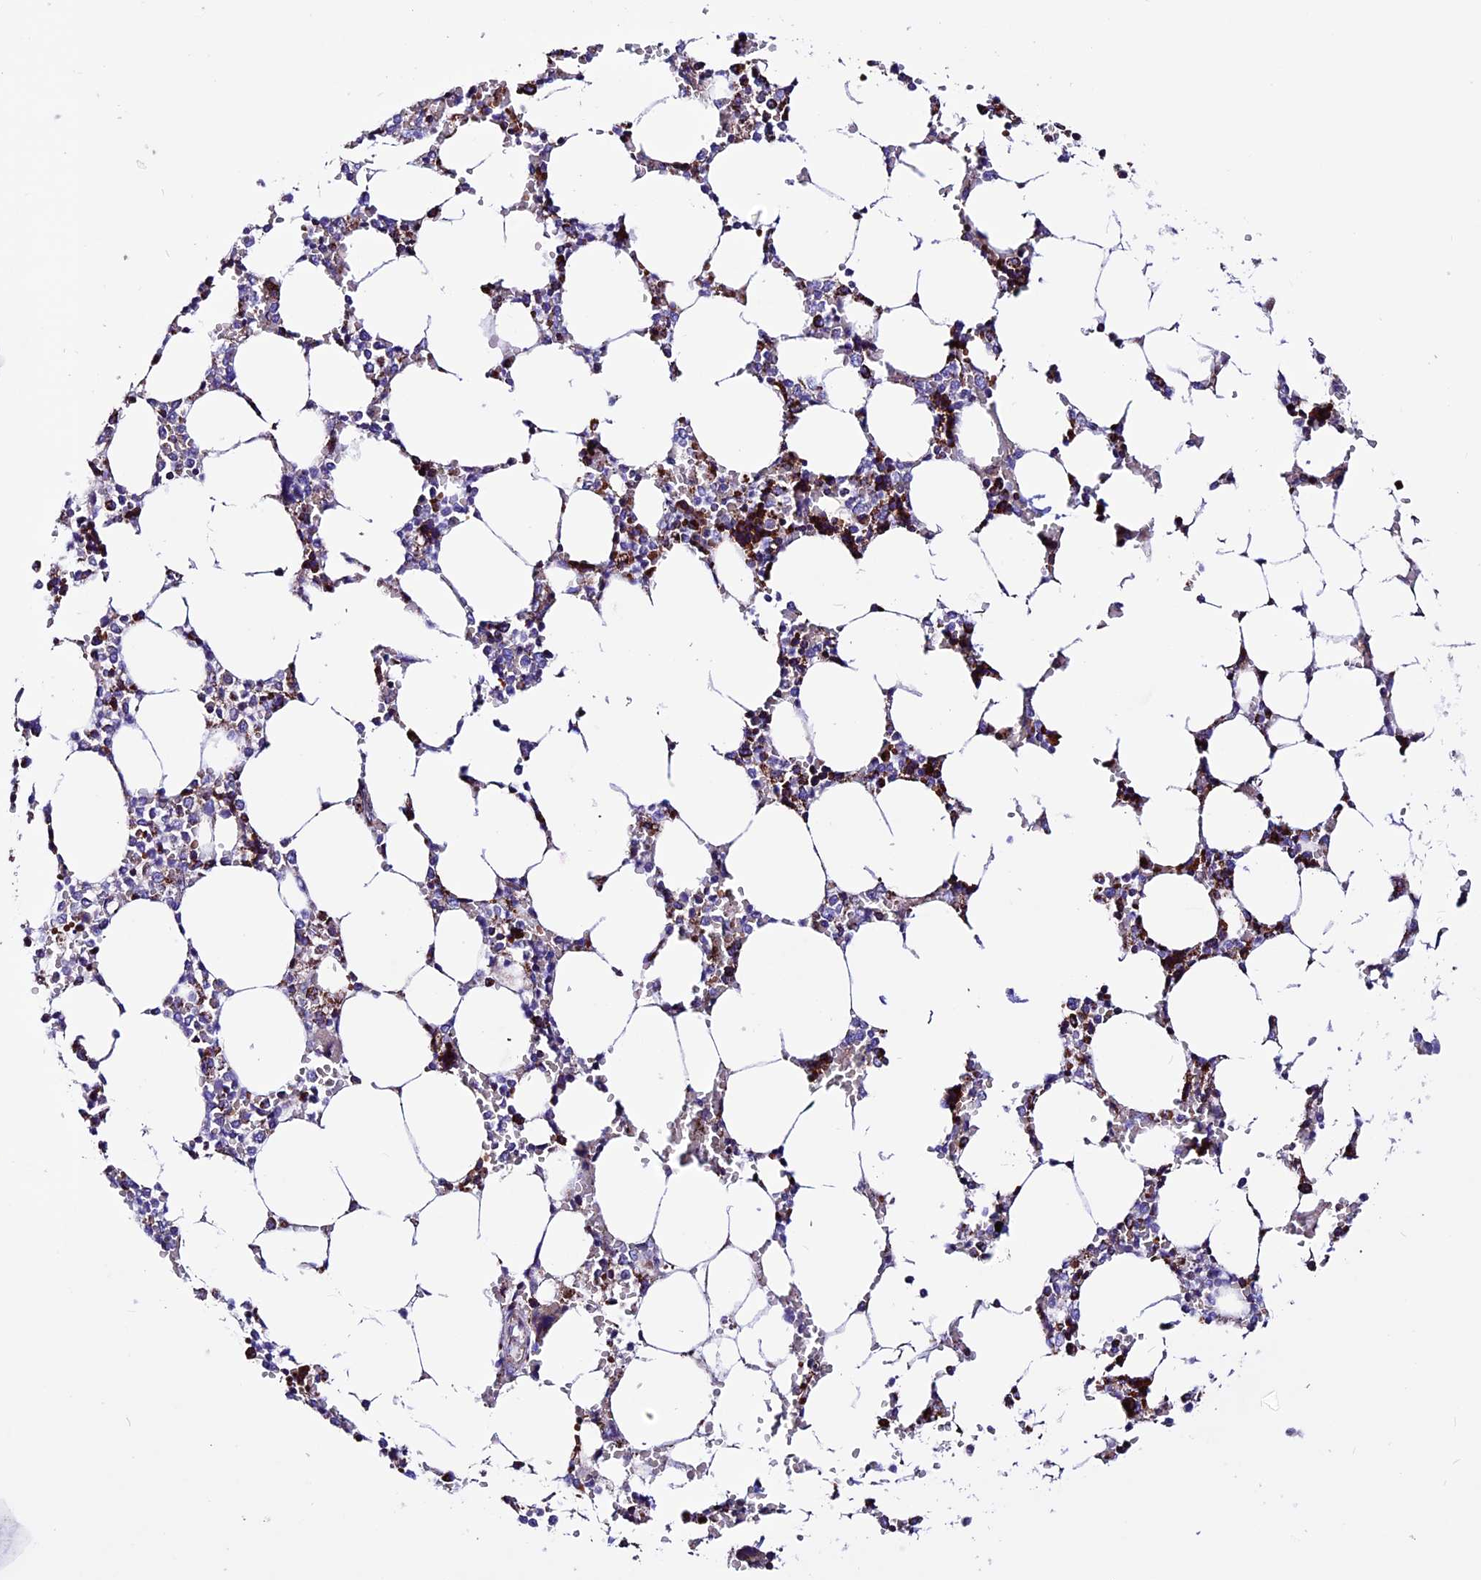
{"staining": {"intensity": "strong", "quantity": "<25%", "location": "cytoplasmic/membranous"}, "tissue": "bone marrow", "cell_type": "Hematopoietic cells", "image_type": "normal", "snomed": [{"axis": "morphology", "description": "Normal tissue, NOS"}, {"axis": "topography", "description": "Bone marrow"}], "caption": "Brown immunohistochemical staining in normal human bone marrow displays strong cytoplasmic/membranous expression in approximately <25% of hematopoietic cells.", "gene": "CX3CL1", "patient": {"sex": "male", "age": 64}}